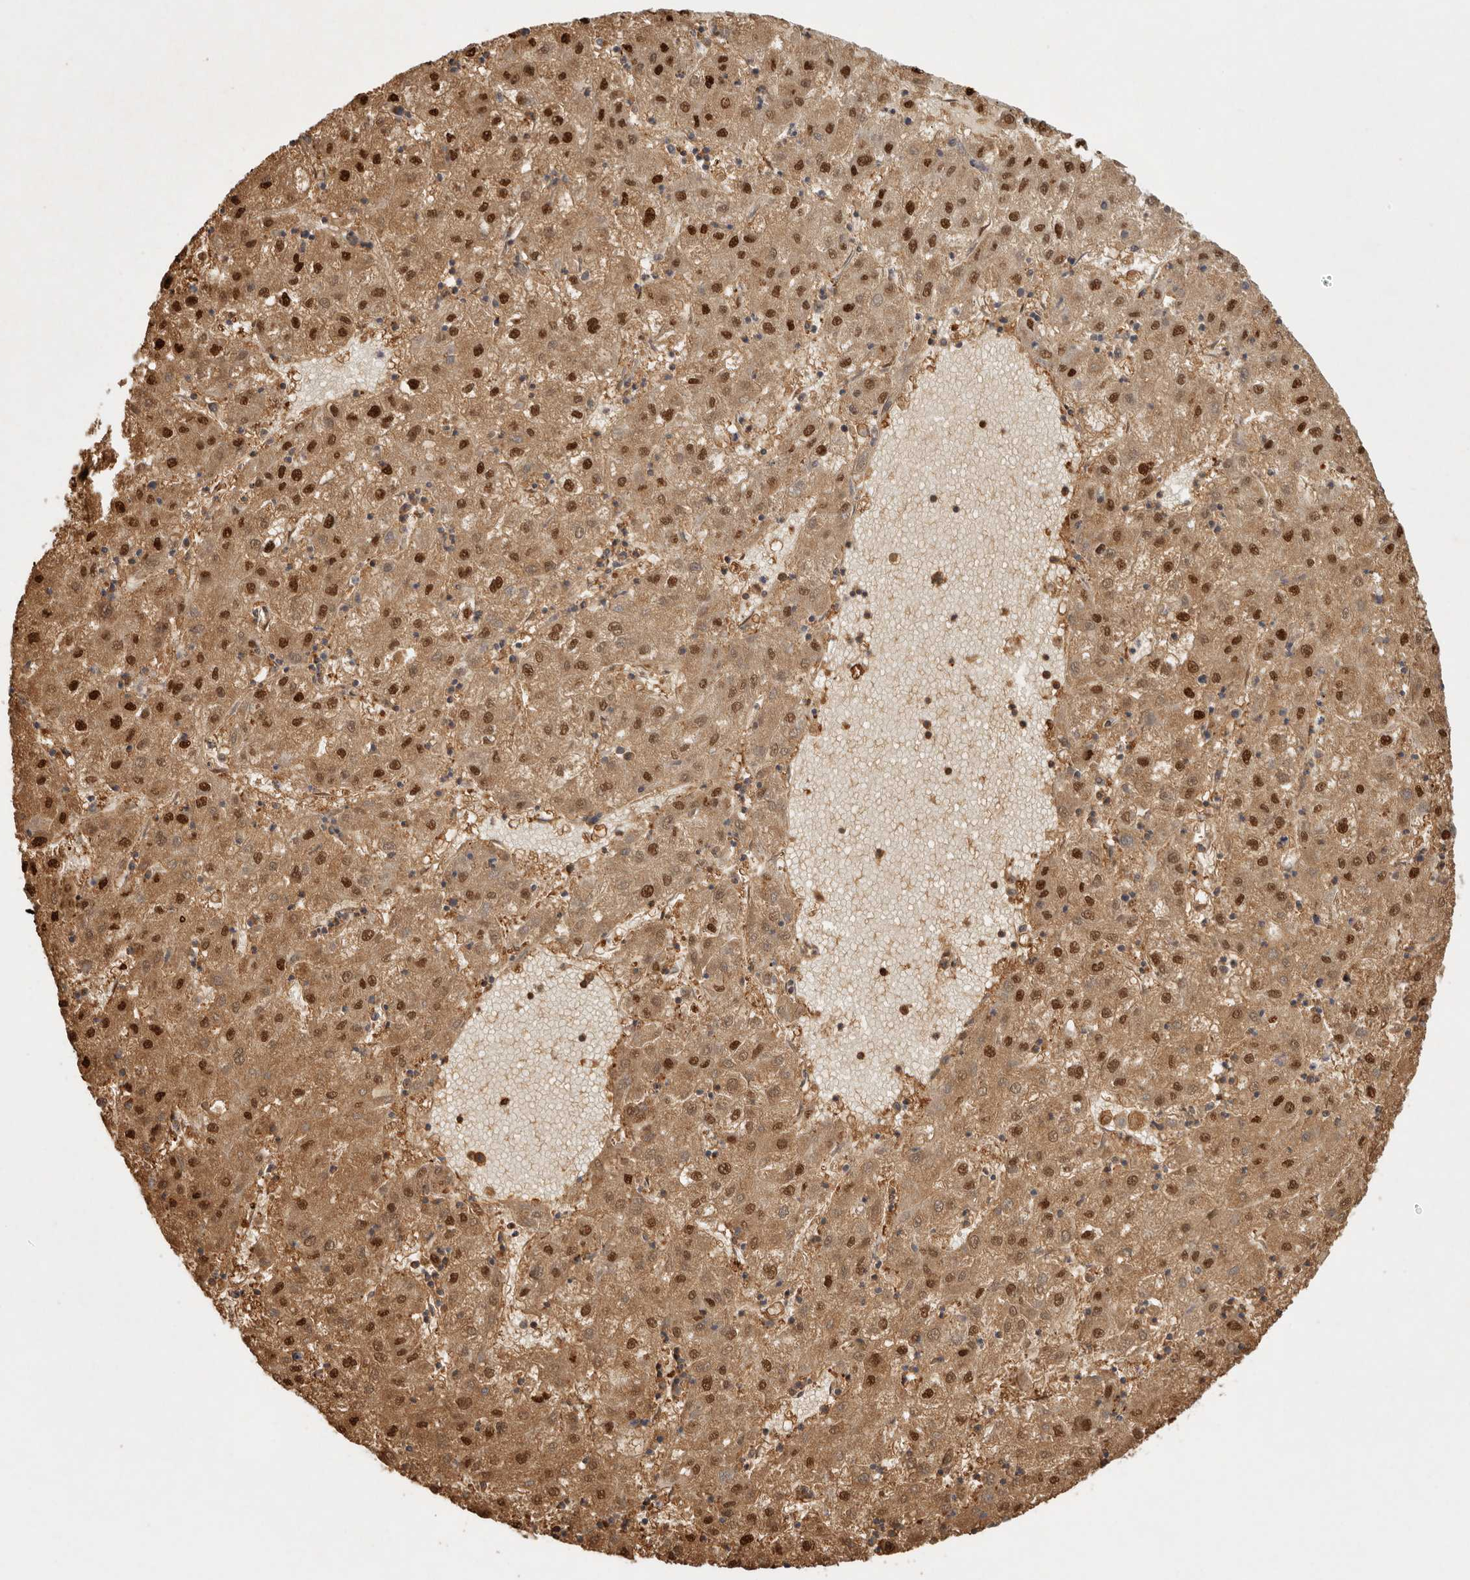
{"staining": {"intensity": "strong", "quantity": ">75%", "location": "cytoplasmic/membranous,nuclear"}, "tissue": "liver cancer", "cell_type": "Tumor cells", "image_type": "cancer", "snomed": [{"axis": "morphology", "description": "Carcinoma, Hepatocellular, NOS"}, {"axis": "topography", "description": "Liver"}], "caption": "Brown immunohistochemical staining in human liver cancer (hepatocellular carcinoma) exhibits strong cytoplasmic/membranous and nuclear positivity in approximately >75% of tumor cells. The staining was performed using DAB, with brown indicating positive protein expression. Nuclei are stained blue with hematoxylin.", "gene": "PSMA5", "patient": {"sex": "male", "age": 72}}